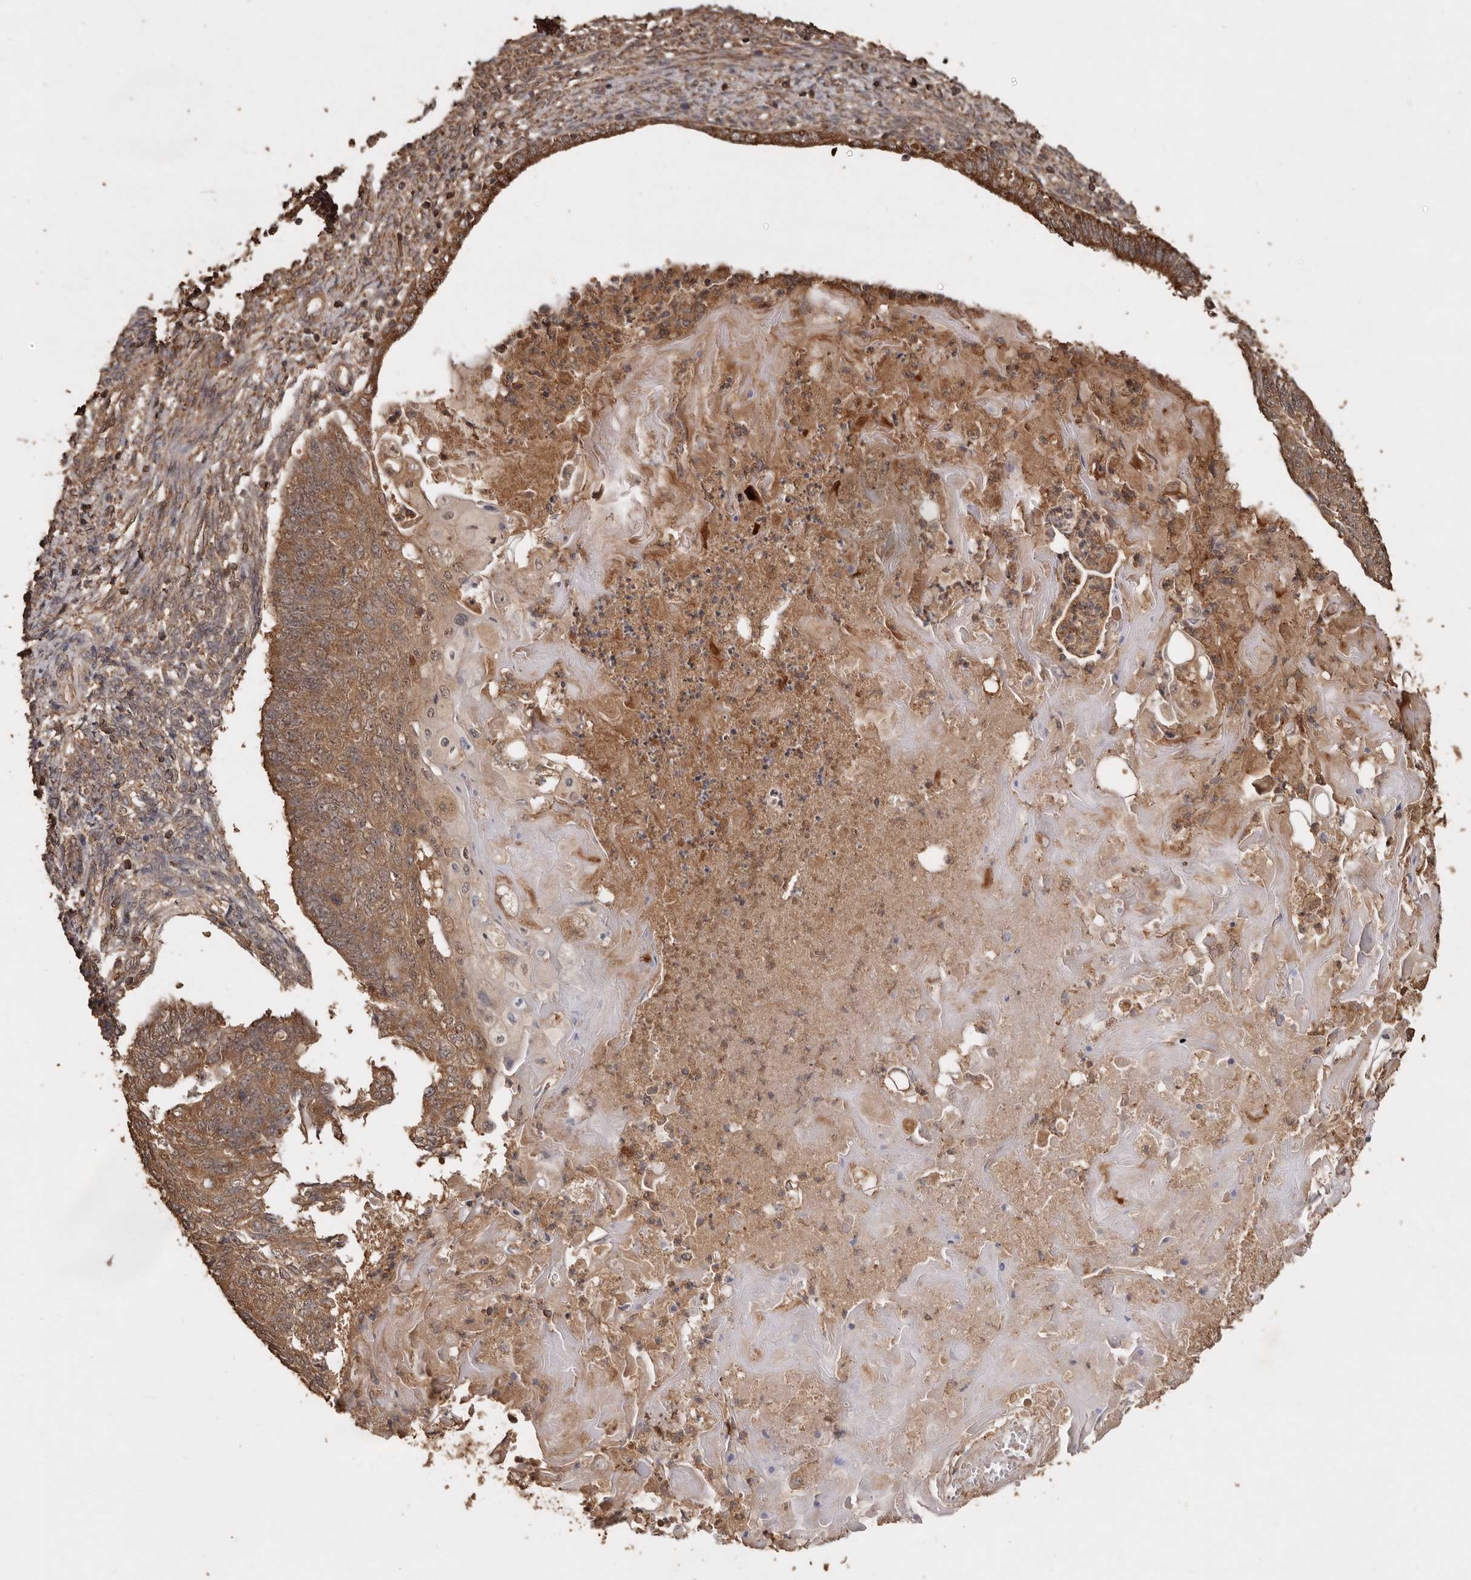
{"staining": {"intensity": "moderate", "quantity": ">75%", "location": "cytoplasmic/membranous"}, "tissue": "endometrial cancer", "cell_type": "Tumor cells", "image_type": "cancer", "snomed": [{"axis": "morphology", "description": "Adenocarcinoma, NOS"}, {"axis": "topography", "description": "Endometrium"}], "caption": "Human adenocarcinoma (endometrial) stained with a brown dye displays moderate cytoplasmic/membranous positive staining in approximately >75% of tumor cells.", "gene": "RWDD1", "patient": {"sex": "female", "age": 32}}